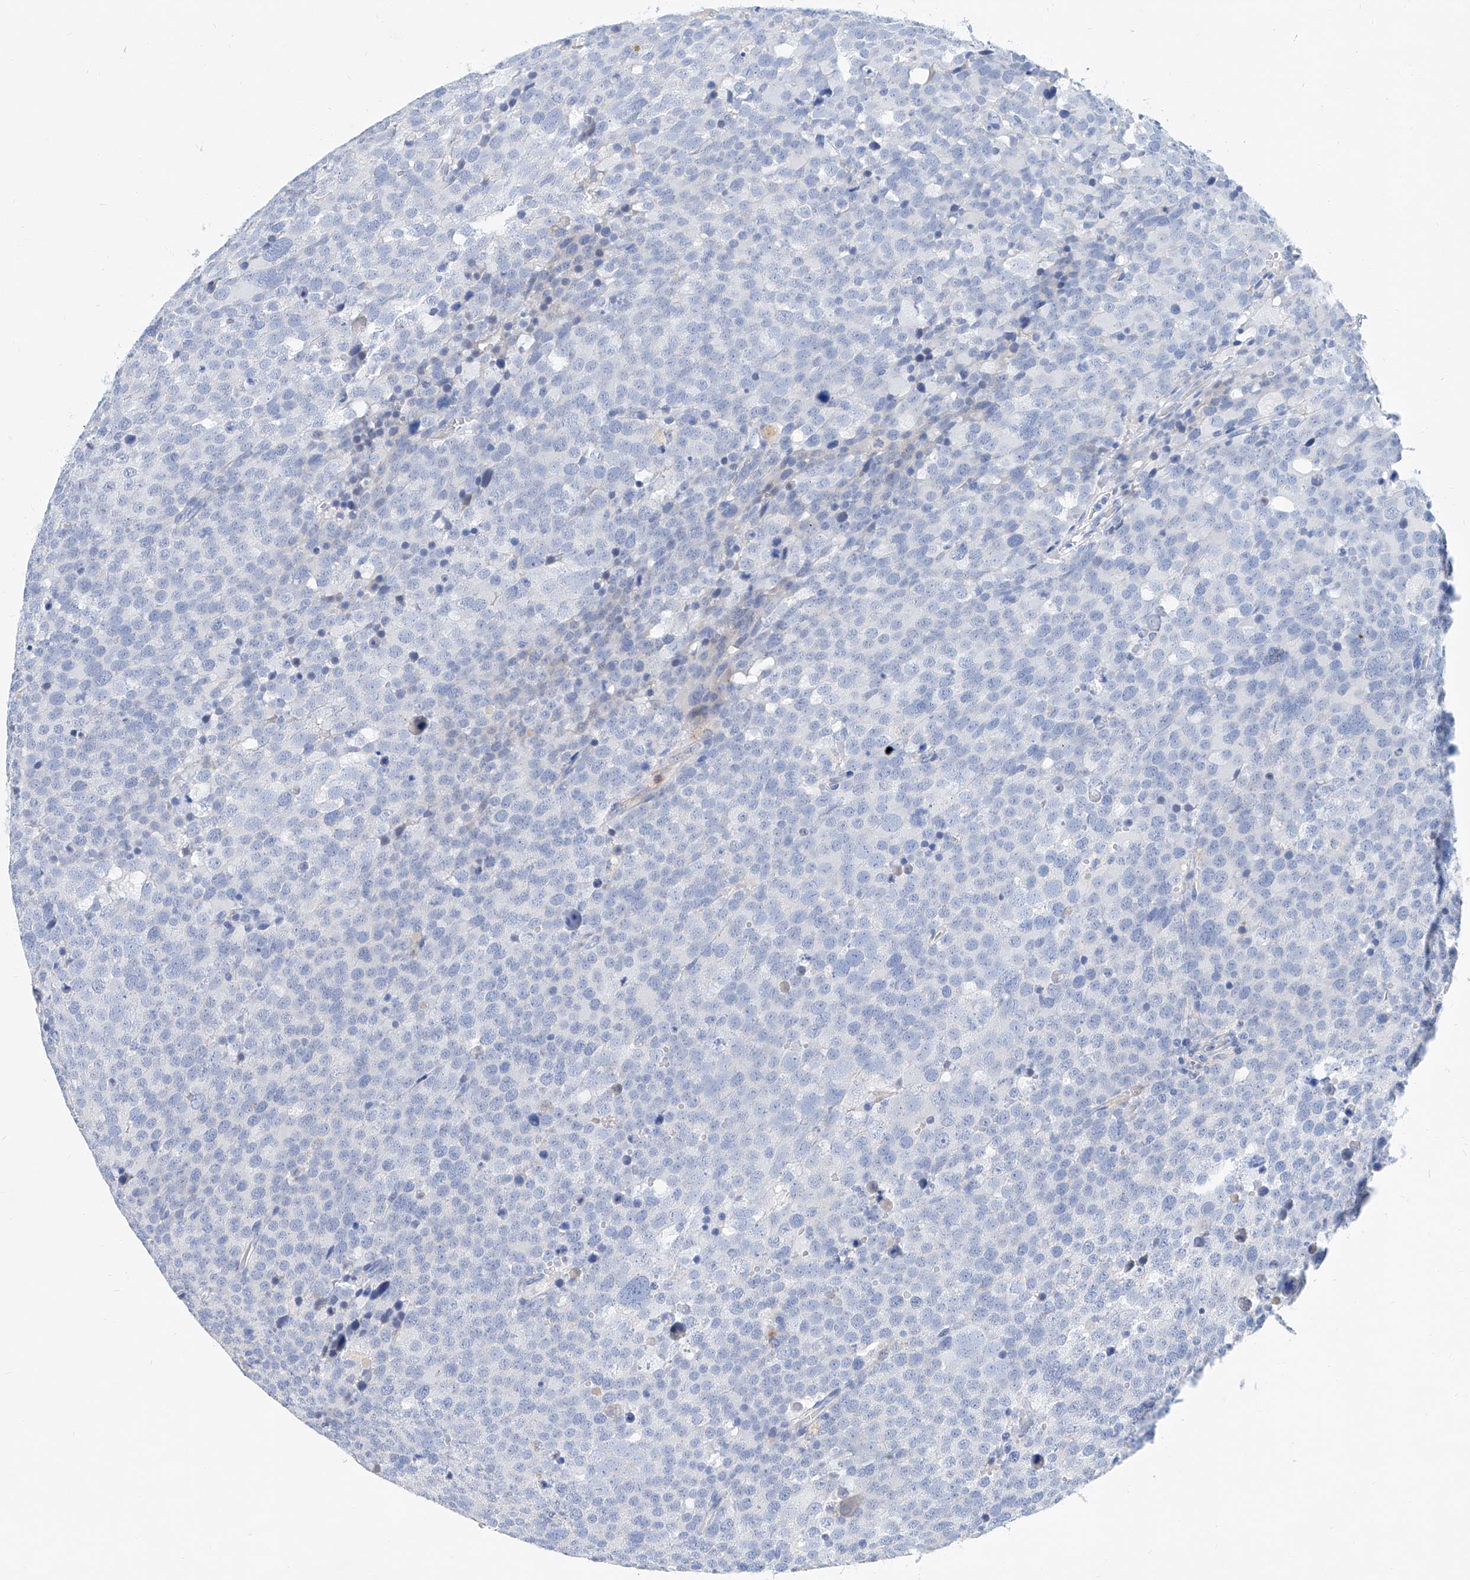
{"staining": {"intensity": "negative", "quantity": "none", "location": "none"}, "tissue": "testis cancer", "cell_type": "Tumor cells", "image_type": "cancer", "snomed": [{"axis": "morphology", "description": "Seminoma, NOS"}, {"axis": "topography", "description": "Testis"}], "caption": "High magnification brightfield microscopy of testis cancer stained with DAB (brown) and counterstained with hematoxylin (blue): tumor cells show no significant positivity.", "gene": "SLC25A29", "patient": {"sex": "male", "age": 71}}